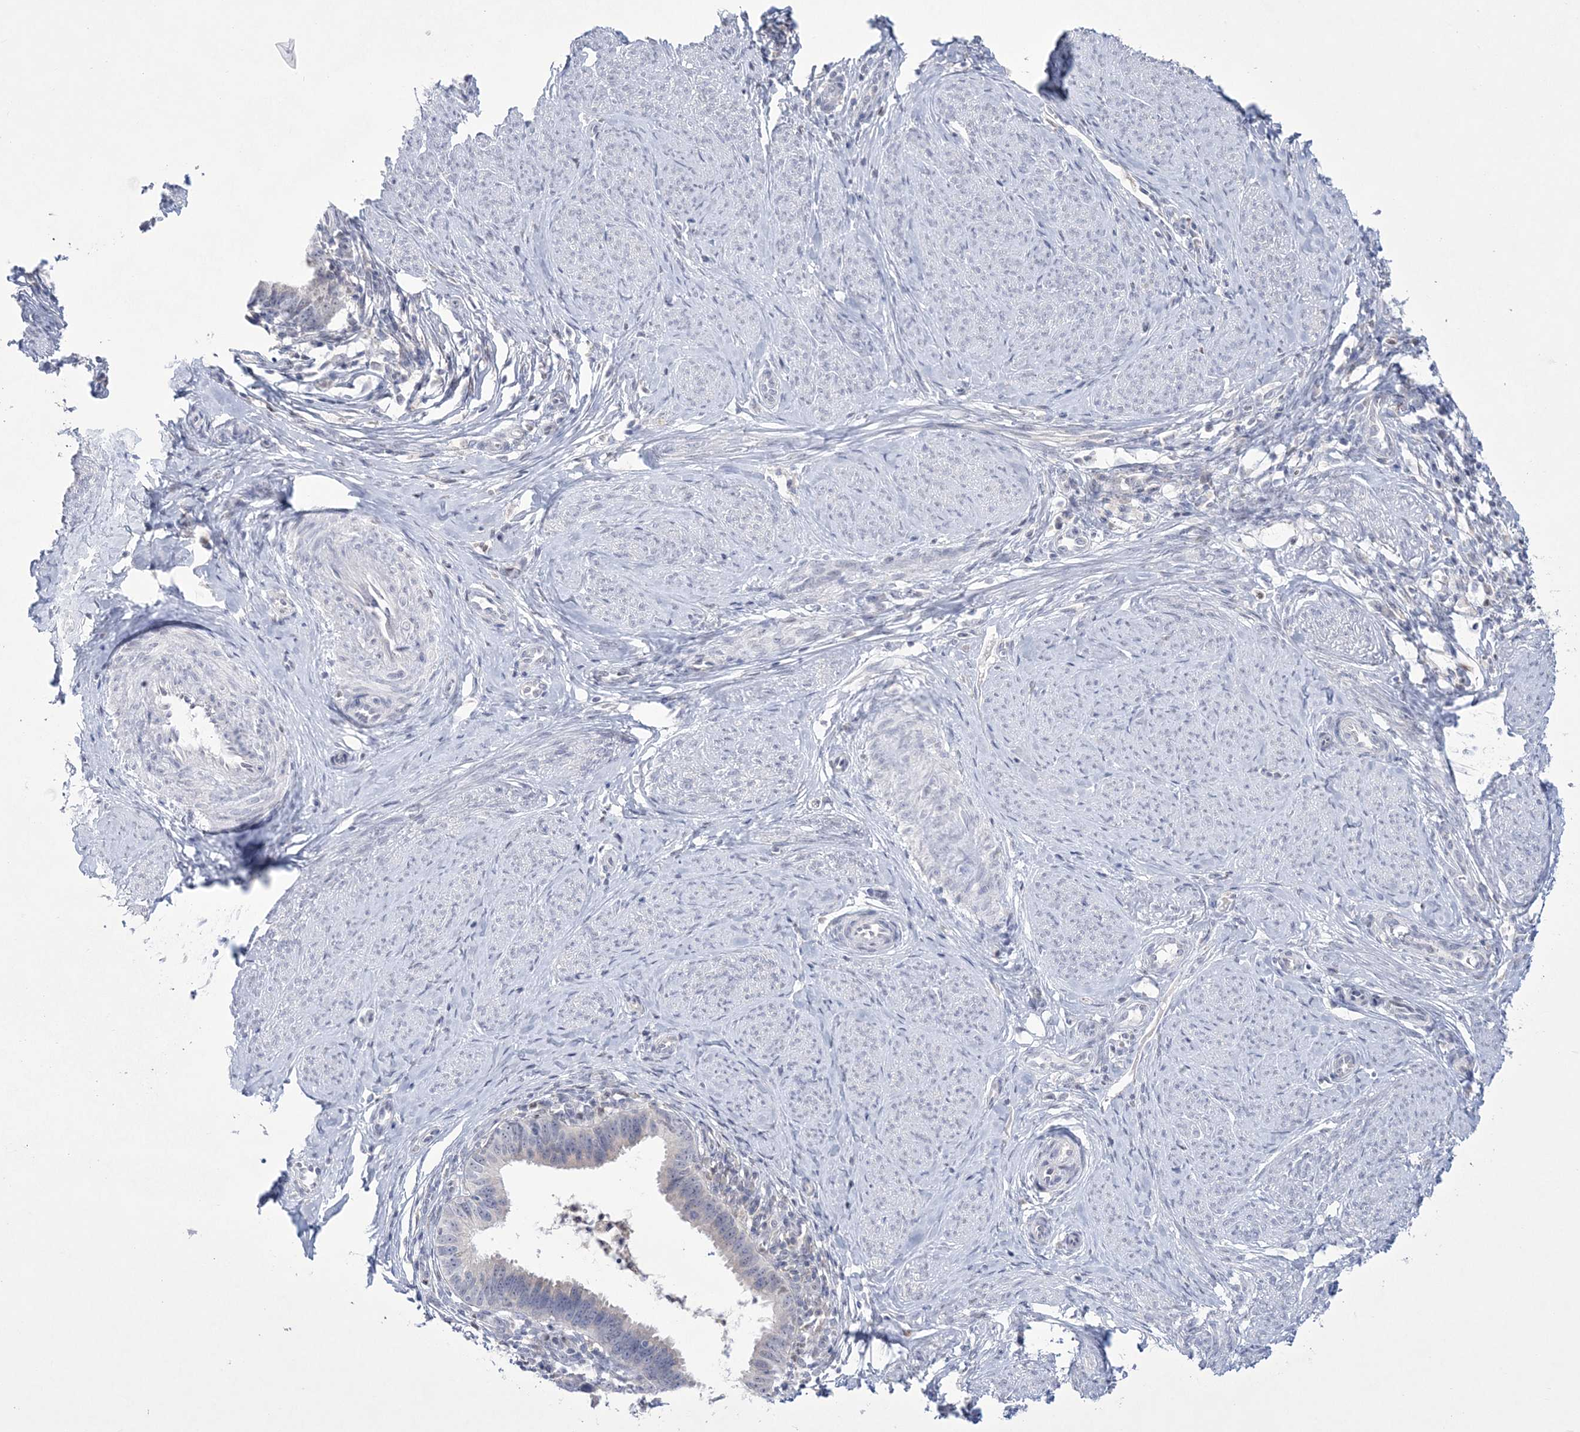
{"staining": {"intensity": "negative", "quantity": "none", "location": "none"}, "tissue": "cervical cancer", "cell_type": "Tumor cells", "image_type": "cancer", "snomed": [{"axis": "morphology", "description": "Adenocarcinoma, NOS"}, {"axis": "topography", "description": "Cervix"}], "caption": "High power microscopy histopathology image of an immunohistochemistry photomicrograph of cervical cancer (adenocarcinoma), revealing no significant positivity in tumor cells.", "gene": "WDR27", "patient": {"sex": "female", "age": 36}}